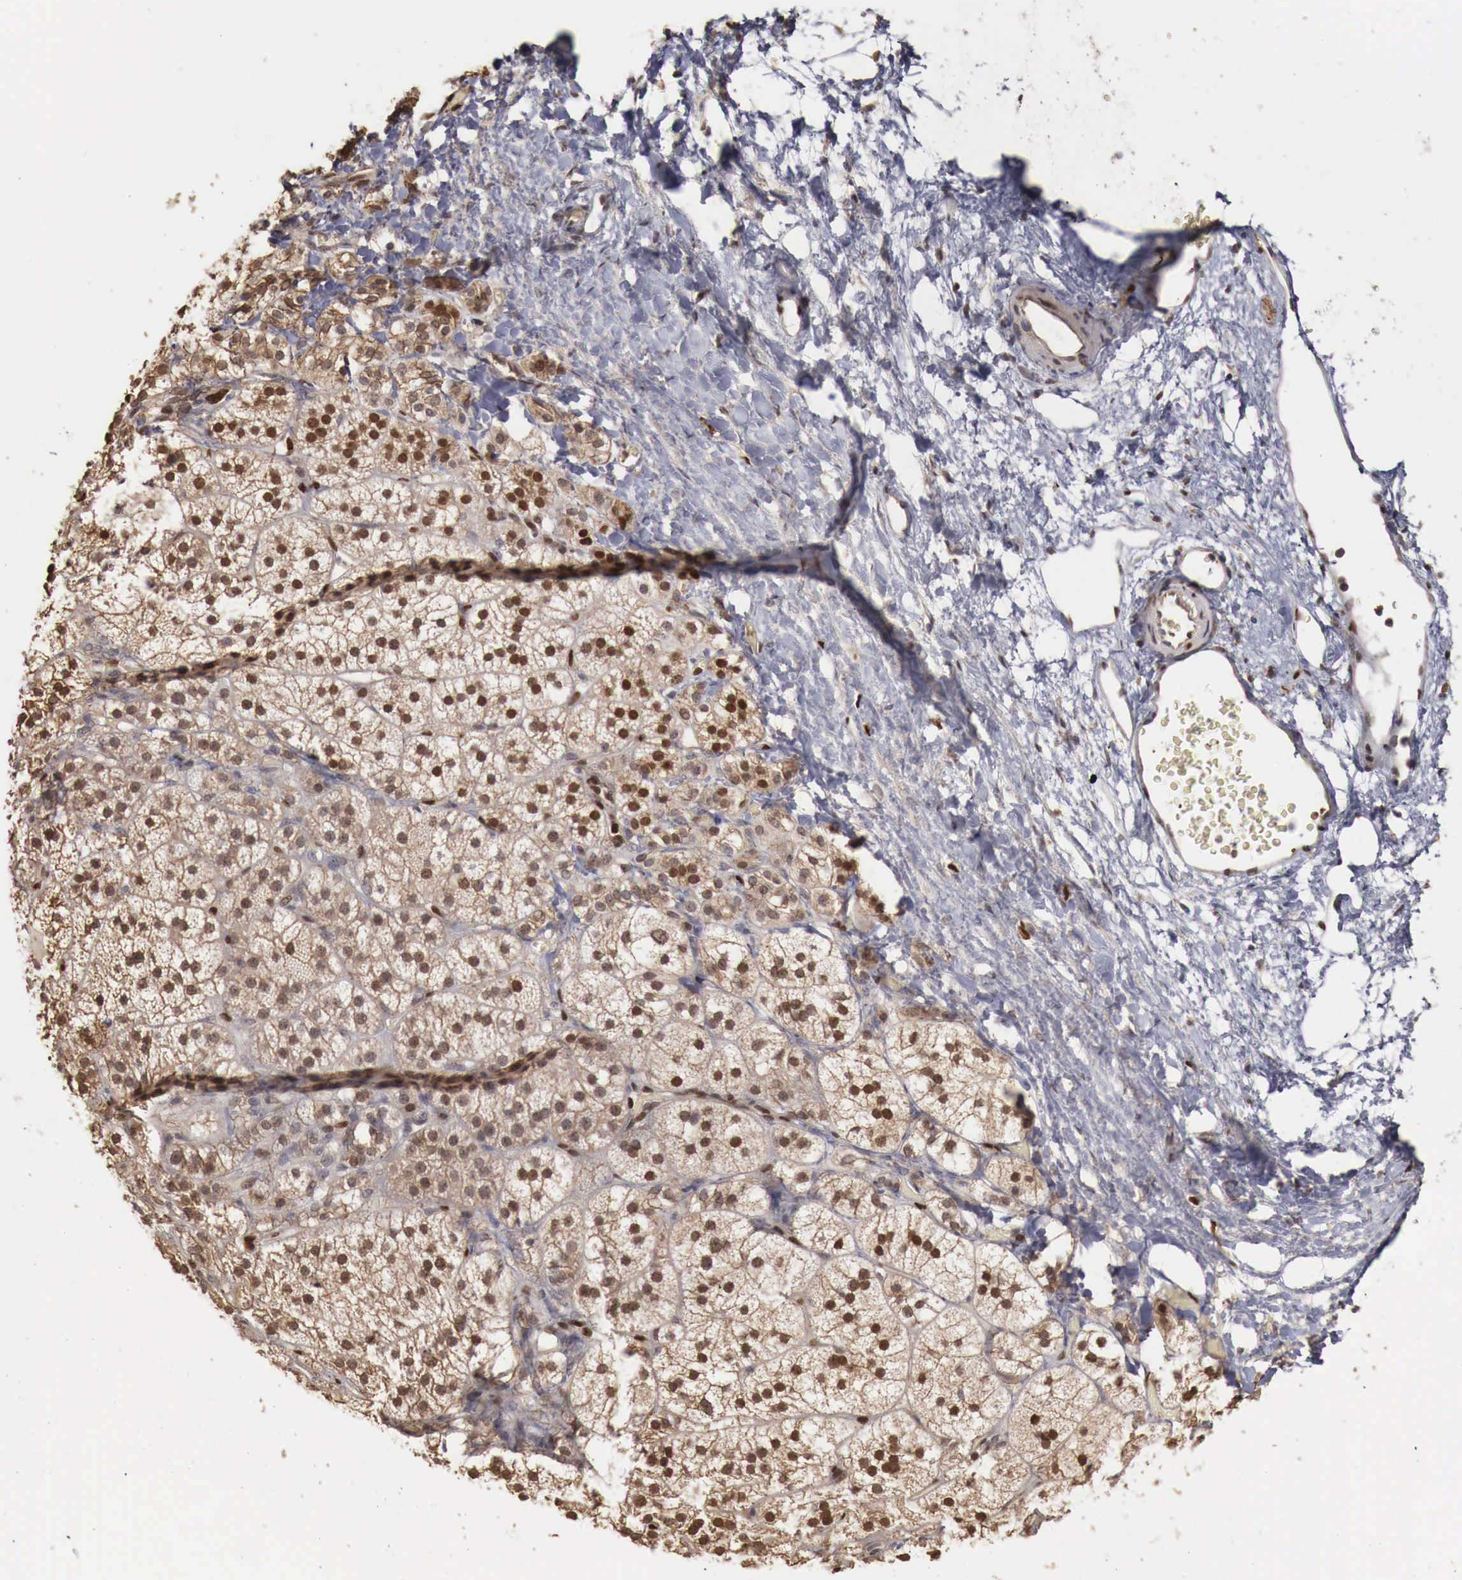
{"staining": {"intensity": "strong", "quantity": ">75%", "location": "nuclear"}, "tissue": "adrenal gland", "cell_type": "Glandular cells", "image_type": "normal", "snomed": [{"axis": "morphology", "description": "Normal tissue, NOS"}, {"axis": "topography", "description": "Adrenal gland"}], "caption": "Immunohistochemical staining of normal human adrenal gland displays >75% levels of strong nuclear protein positivity in approximately >75% of glandular cells. (IHC, brightfield microscopy, high magnification).", "gene": "KHDRBS2", "patient": {"sex": "female", "age": 60}}